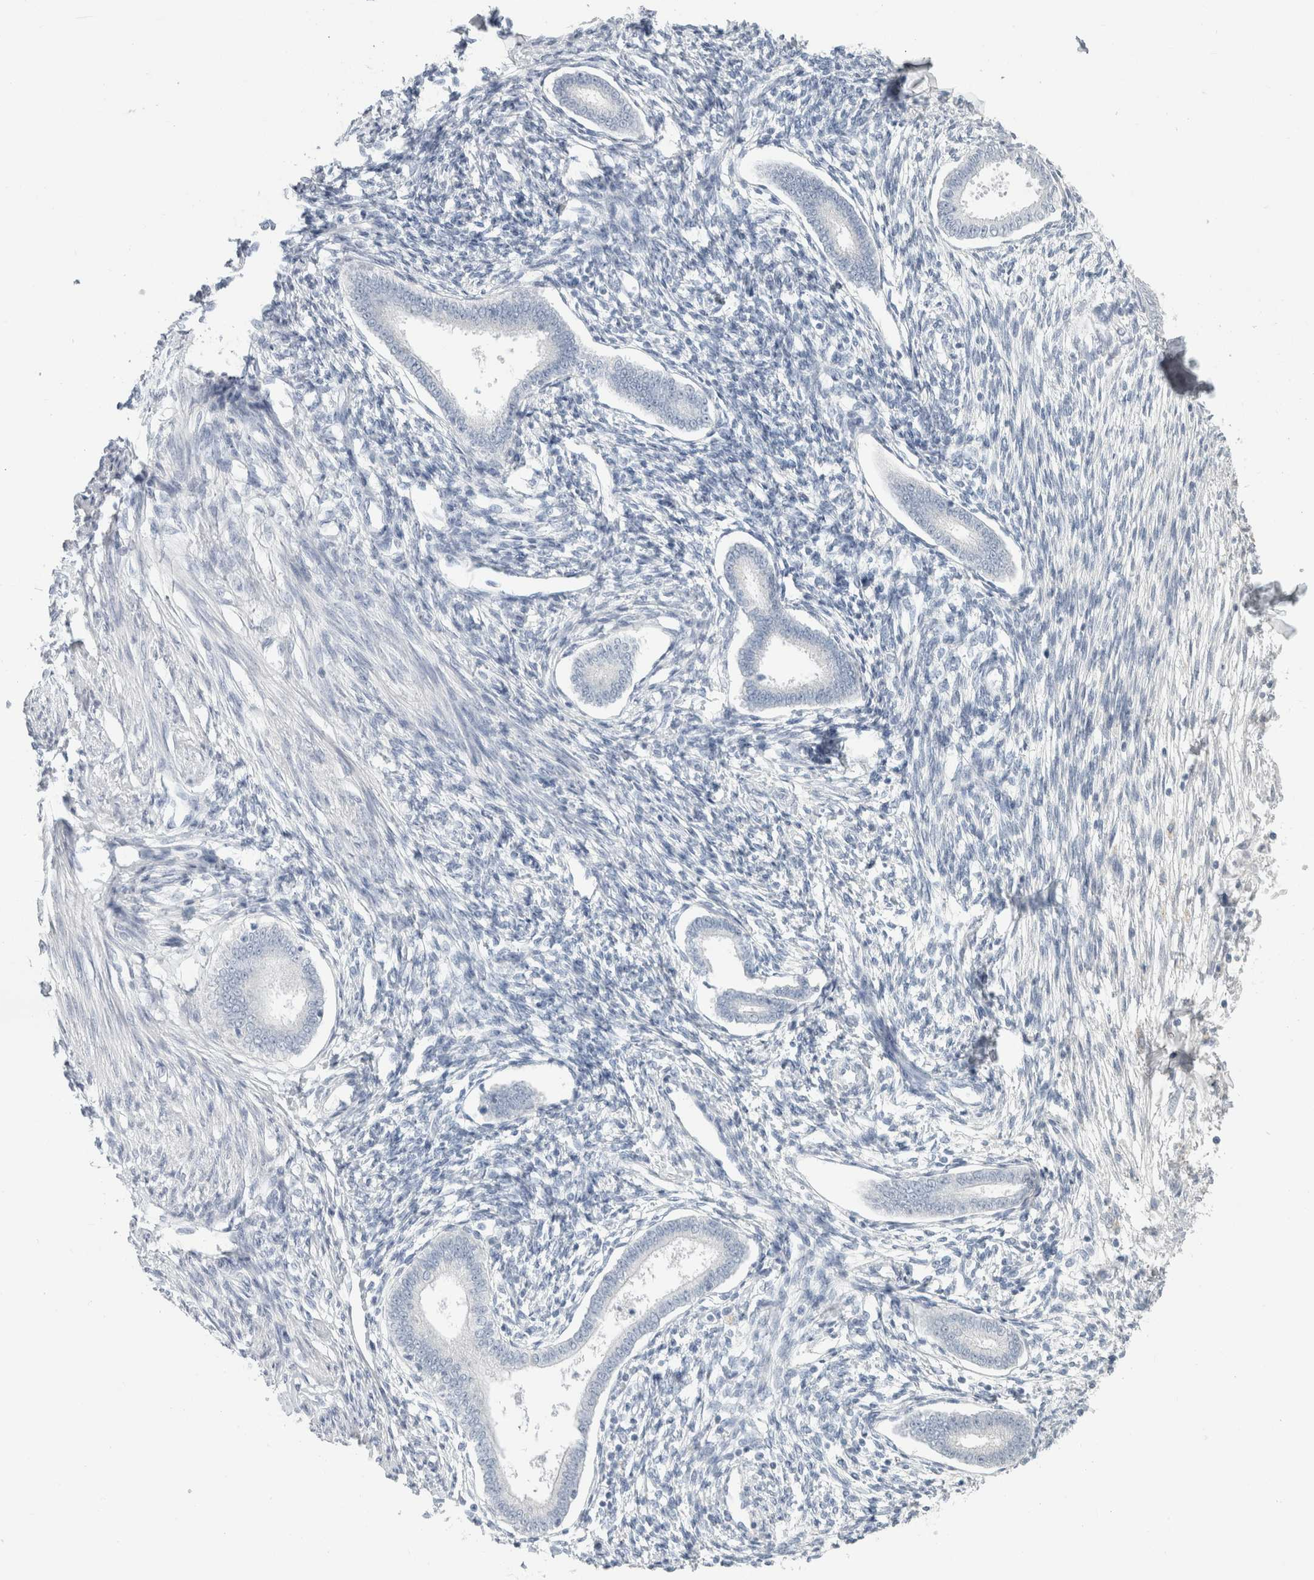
{"staining": {"intensity": "negative", "quantity": "none", "location": "none"}, "tissue": "endometrium", "cell_type": "Cells in endometrial stroma", "image_type": "normal", "snomed": [{"axis": "morphology", "description": "Normal tissue, NOS"}, {"axis": "topography", "description": "Endometrium"}], "caption": "Endometrium was stained to show a protein in brown. There is no significant staining in cells in endometrial stroma. (Brightfield microscopy of DAB (3,3'-diaminobenzidine) immunohistochemistry at high magnification).", "gene": "SLC6A1", "patient": {"sex": "female", "age": 56}}